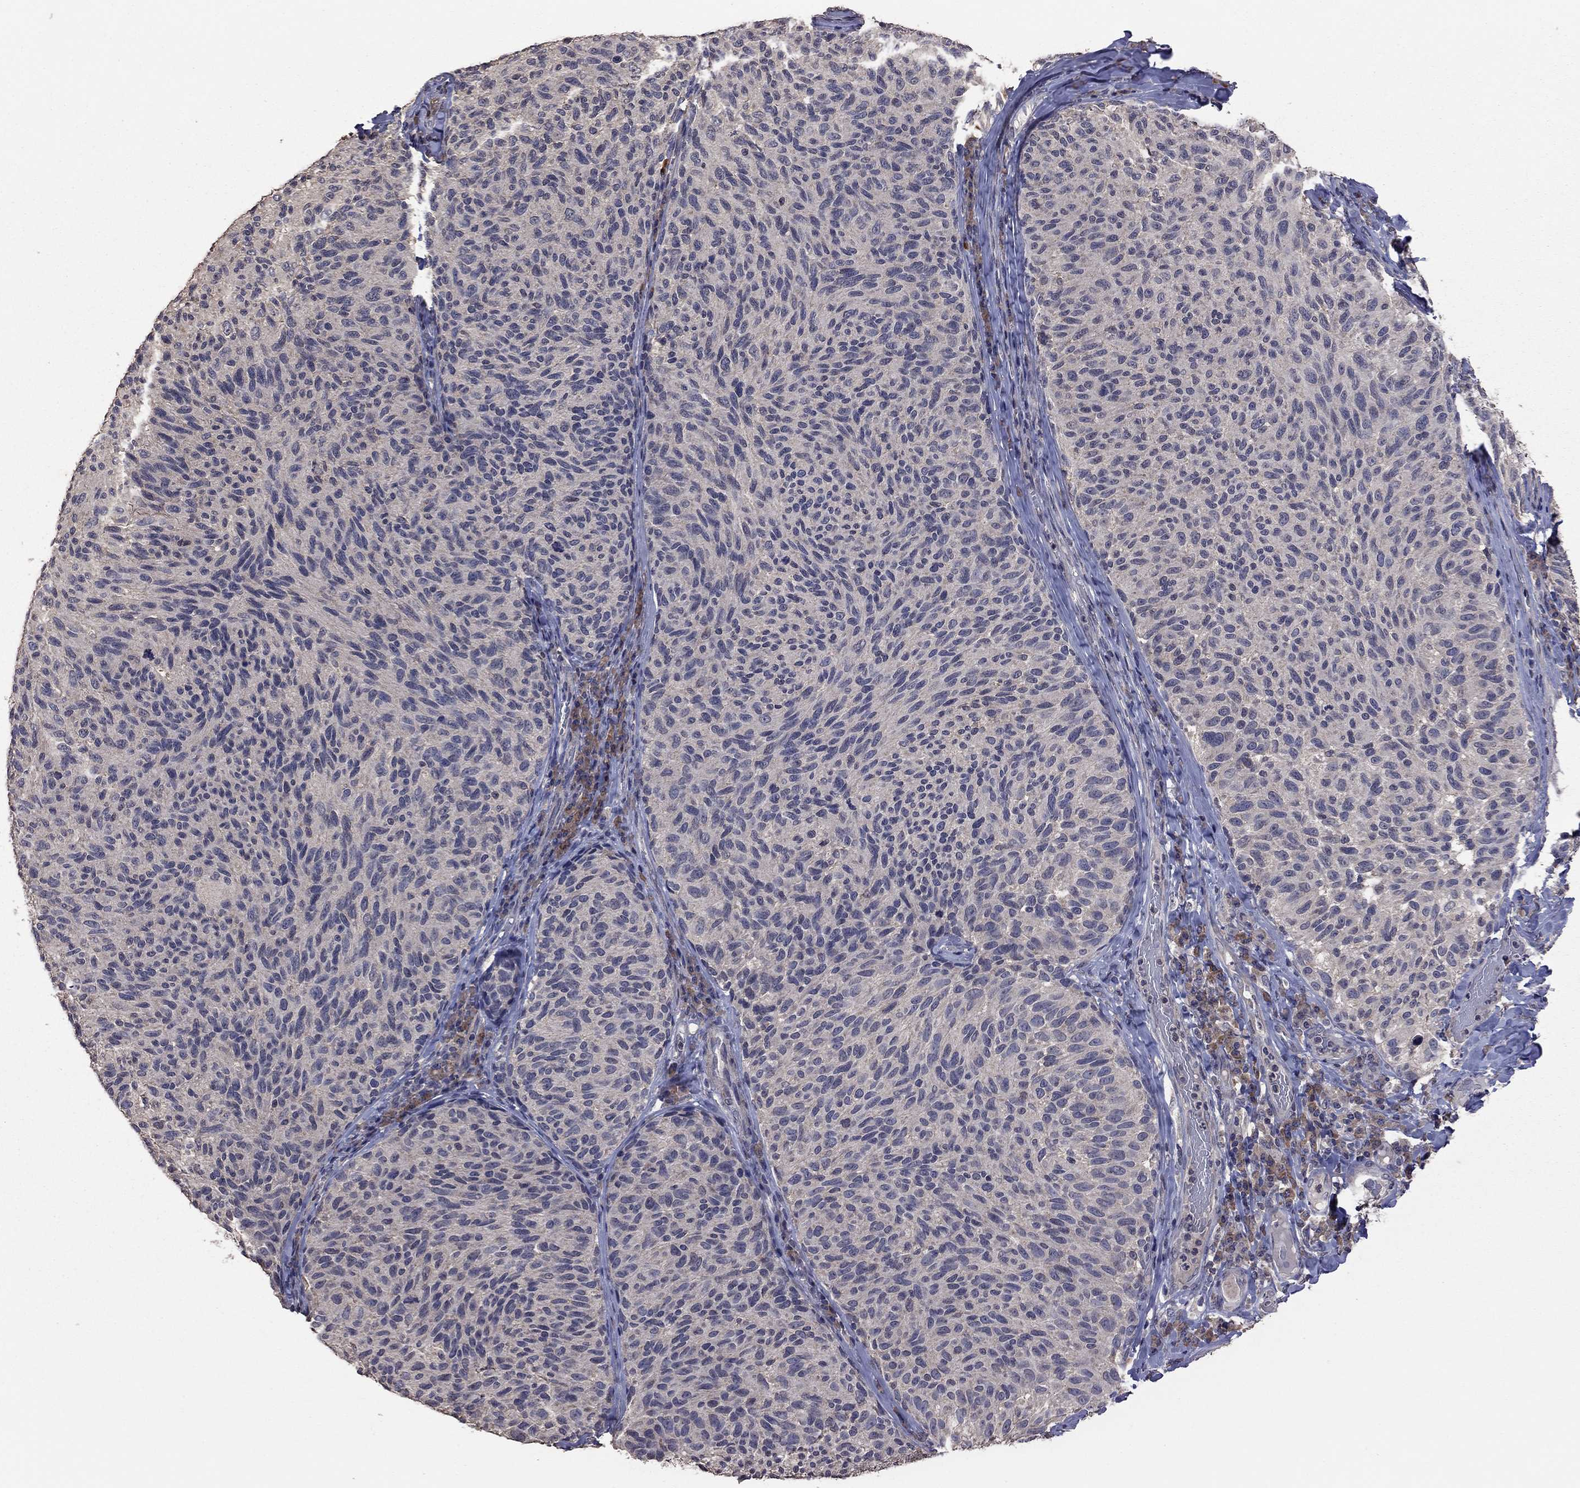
{"staining": {"intensity": "negative", "quantity": "none", "location": "none"}, "tissue": "melanoma", "cell_type": "Tumor cells", "image_type": "cancer", "snomed": [{"axis": "morphology", "description": "Malignant melanoma, NOS"}, {"axis": "topography", "description": "Skin"}], "caption": "Tumor cells are negative for protein expression in human malignant melanoma. (IHC, brightfield microscopy, high magnification).", "gene": "TSNARE1", "patient": {"sex": "female", "age": 73}}